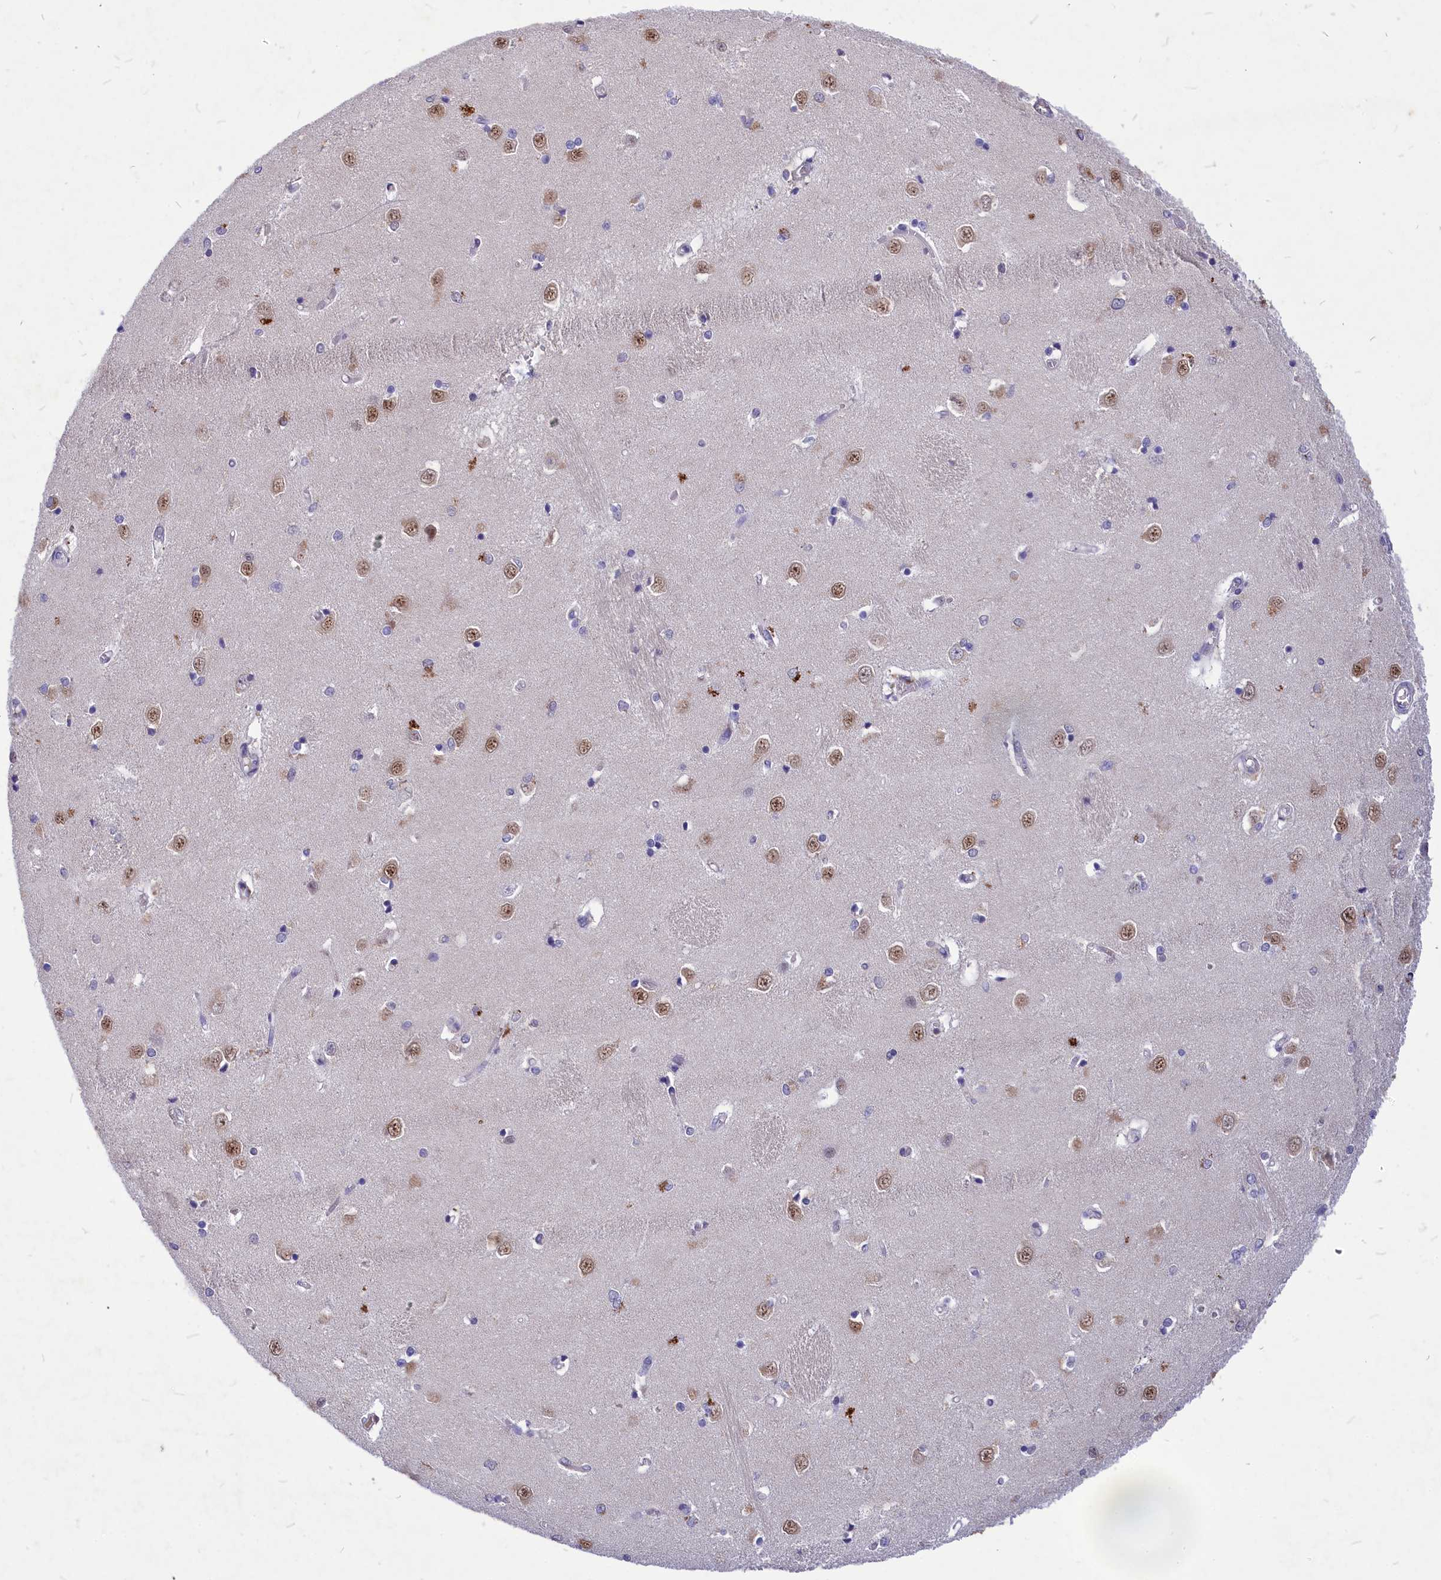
{"staining": {"intensity": "negative", "quantity": "none", "location": "none"}, "tissue": "caudate", "cell_type": "Glial cells", "image_type": "normal", "snomed": [{"axis": "morphology", "description": "Normal tissue, NOS"}, {"axis": "topography", "description": "Lateral ventricle wall"}], "caption": "DAB immunohistochemical staining of benign caudate reveals no significant expression in glial cells.", "gene": "DEFB119", "patient": {"sex": "male", "age": 37}}